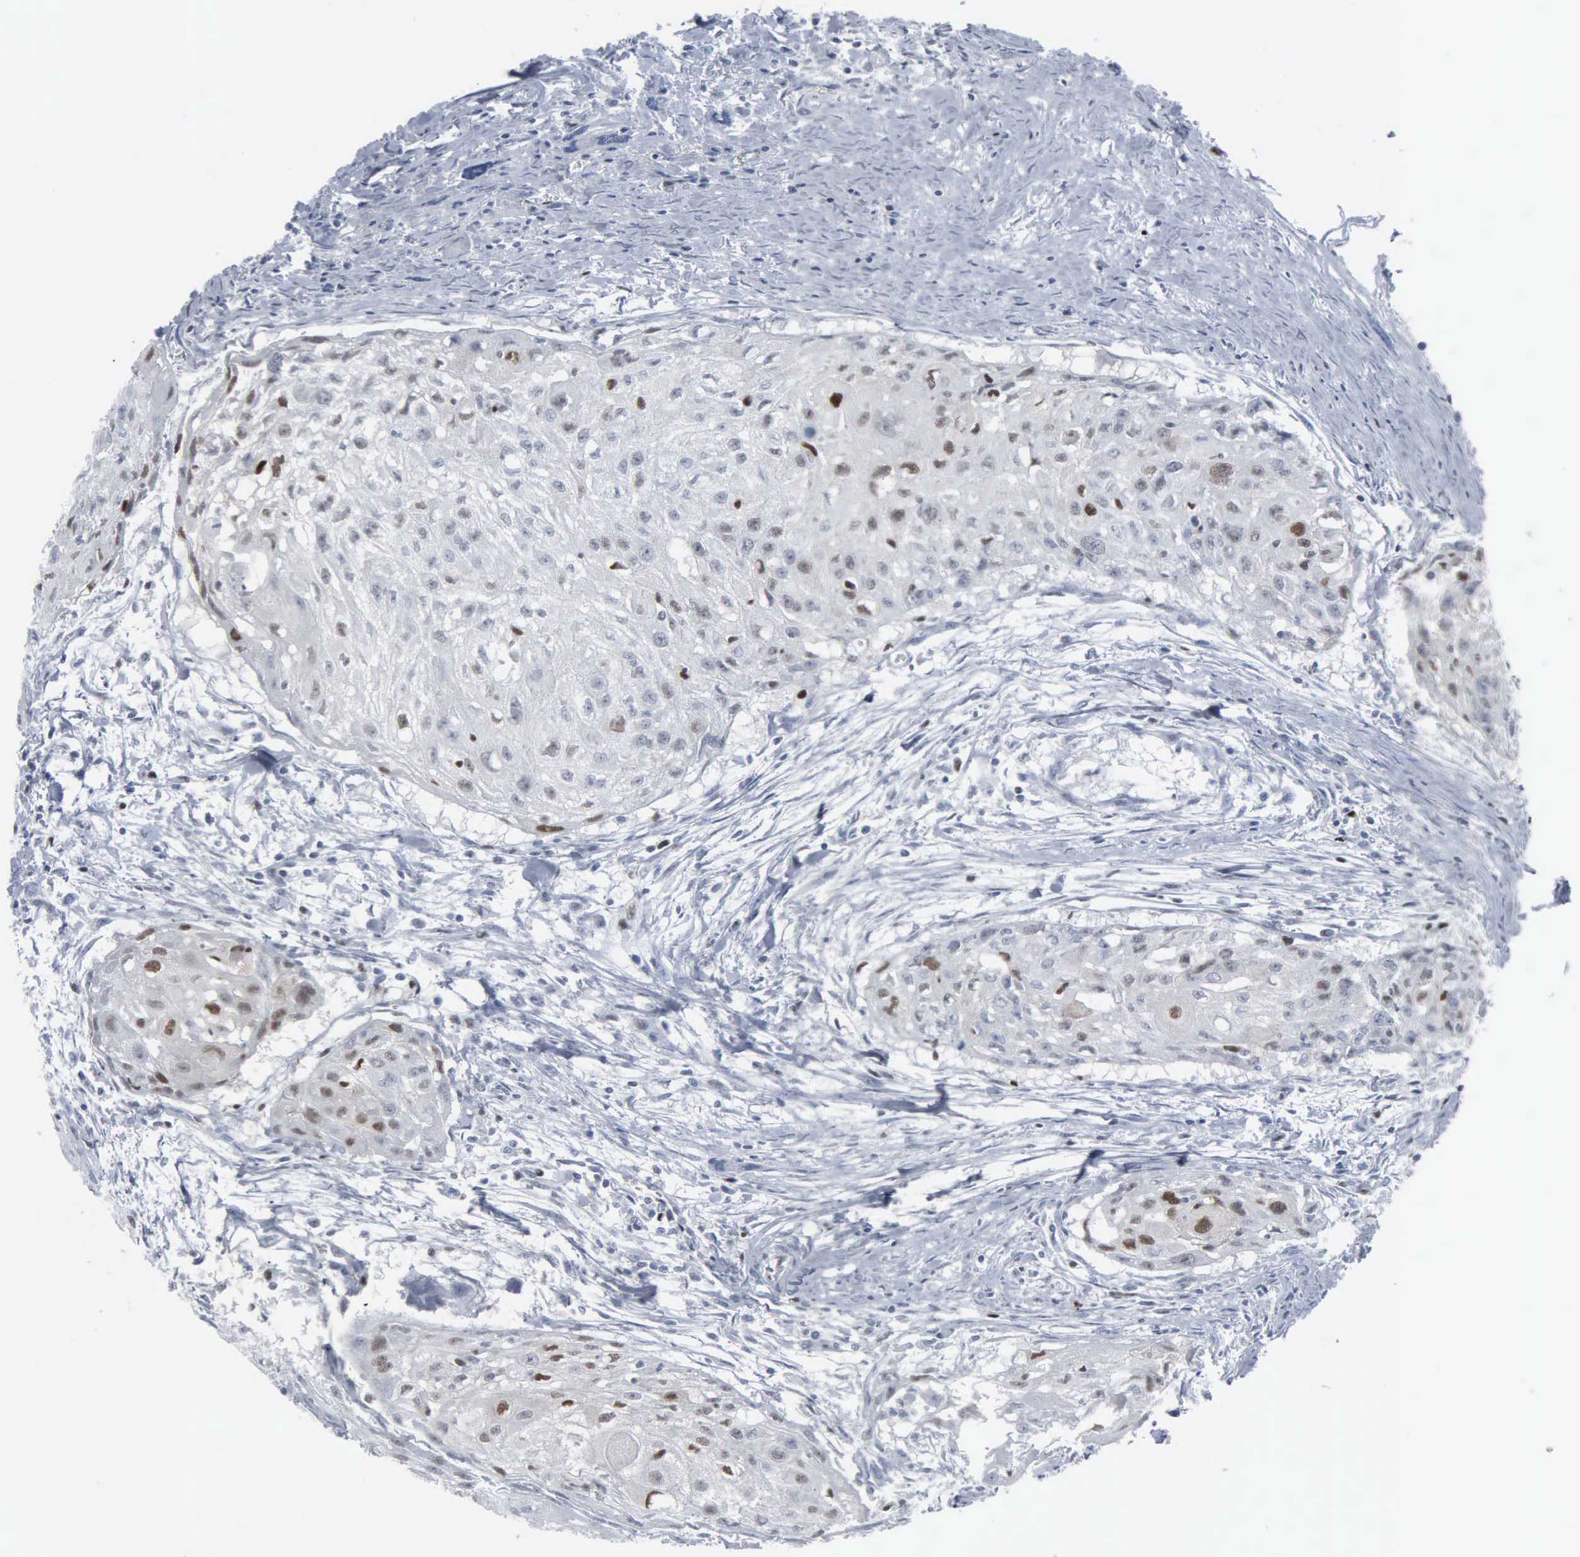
{"staining": {"intensity": "moderate", "quantity": "<25%", "location": "nuclear"}, "tissue": "head and neck cancer", "cell_type": "Tumor cells", "image_type": "cancer", "snomed": [{"axis": "morphology", "description": "Squamous cell carcinoma, NOS"}, {"axis": "topography", "description": "Head-Neck"}], "caption": "Human squamous cell carcinoma (head and neck) stained for a protein (brown) shows moderate nuclear positive expression in approximately <25% of tumor cells.", "gene": "CCND3", "patient": {"sex": "male", "age": 64}}